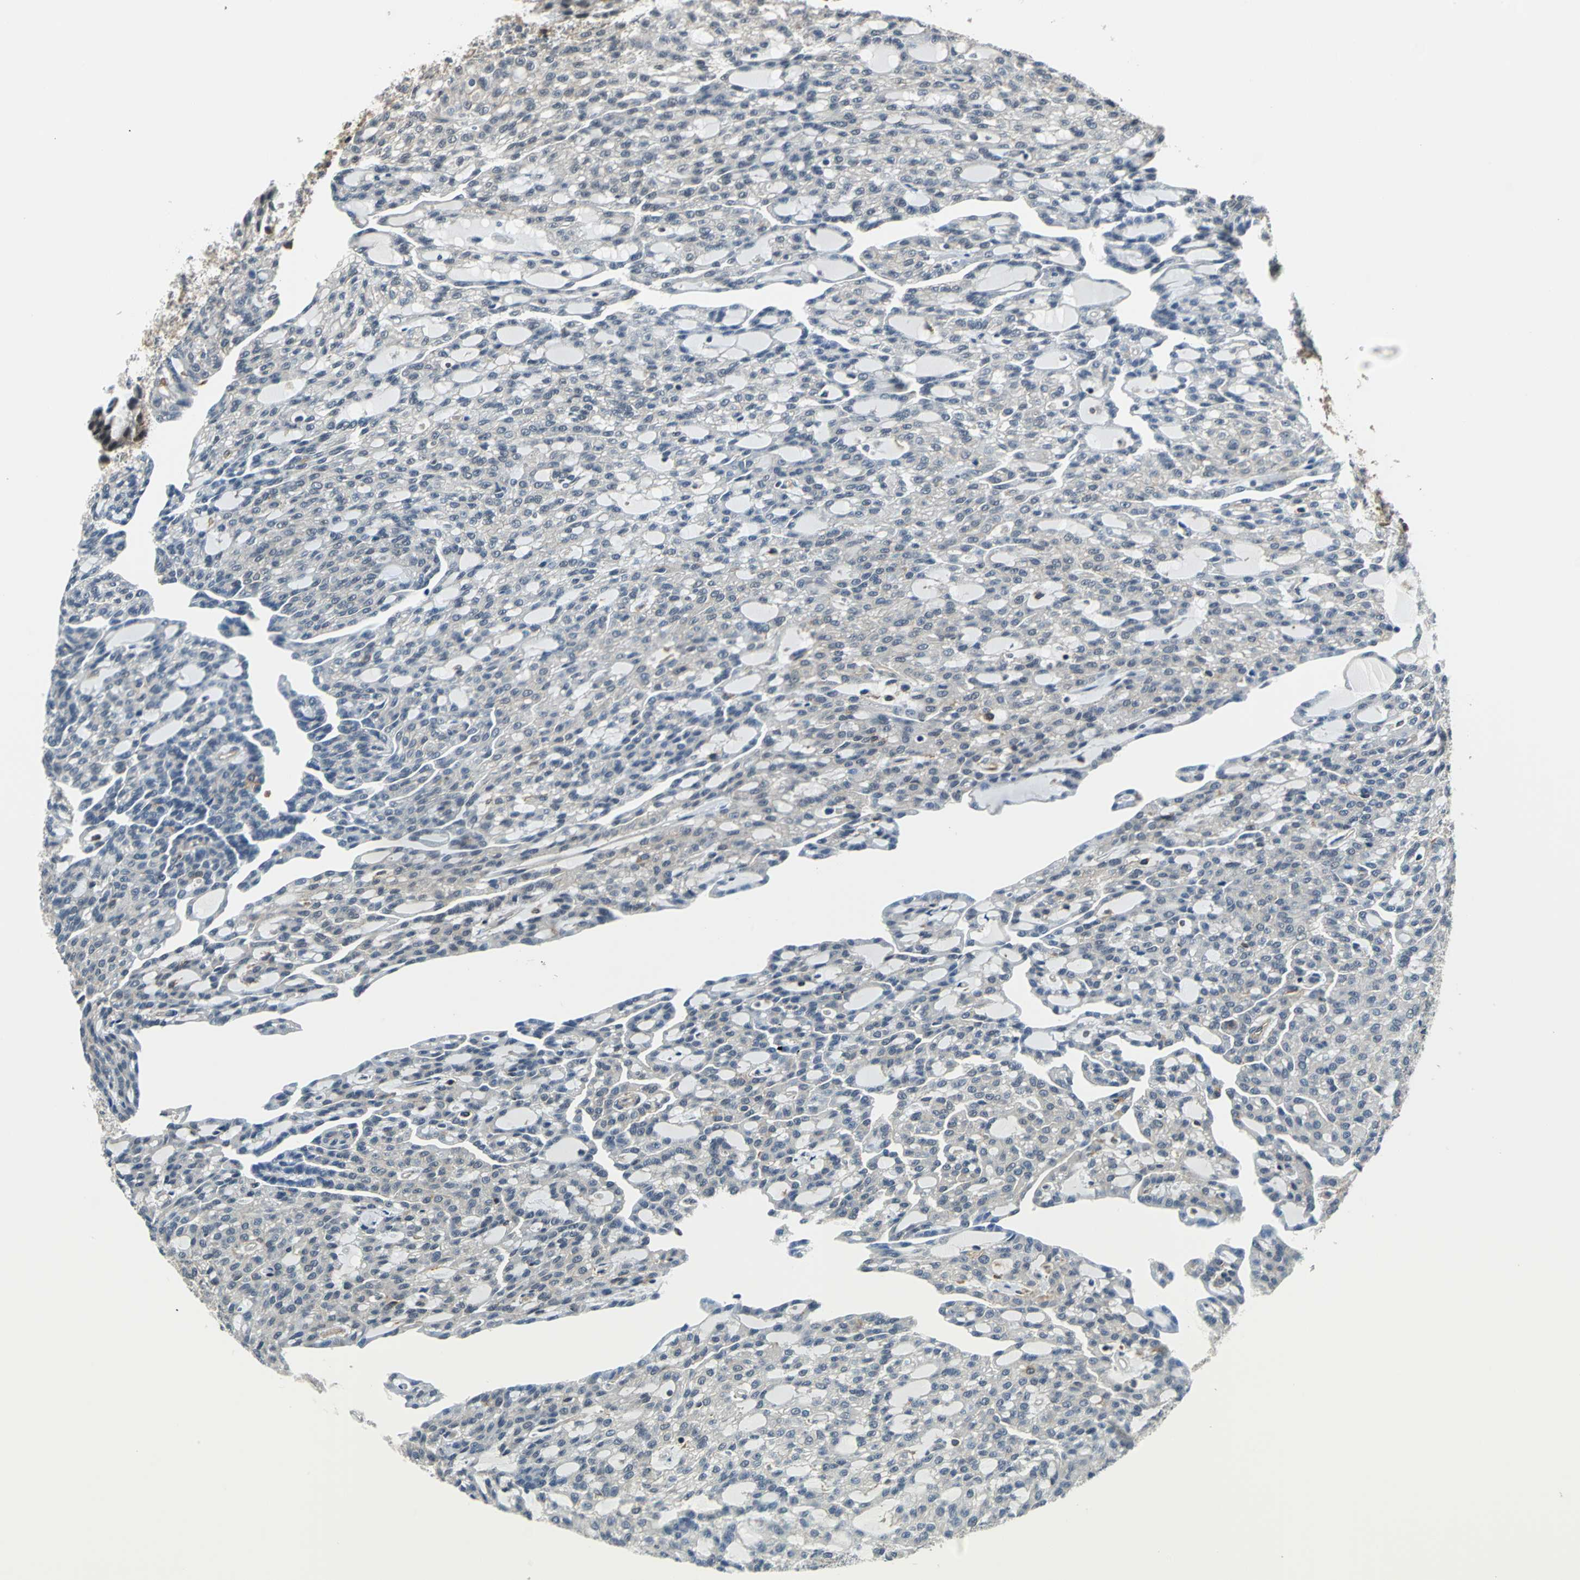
{"staining": {"intensity": "negative", "quantity": "none", "location": "none"}, "tissue": "renal cancer", "cell_type": "Tumor cells", "image_type": "cancer", "snomed": [{"axis": "morphology", "description": "Adenocarcinoma, NOS"}, {"axis": "topography", "description": "Kidney"}], "caption": "A photomicrograph of human adenocarcinoma (renal) is negative for staining in tumor cells. (DAB (3,3'-diaminobenzidine) immunohistochemistry visualized using brightfield microscopy, high magnification).", "gene": "ARPC3", "patient": {"sex": "male", "age": 63}}